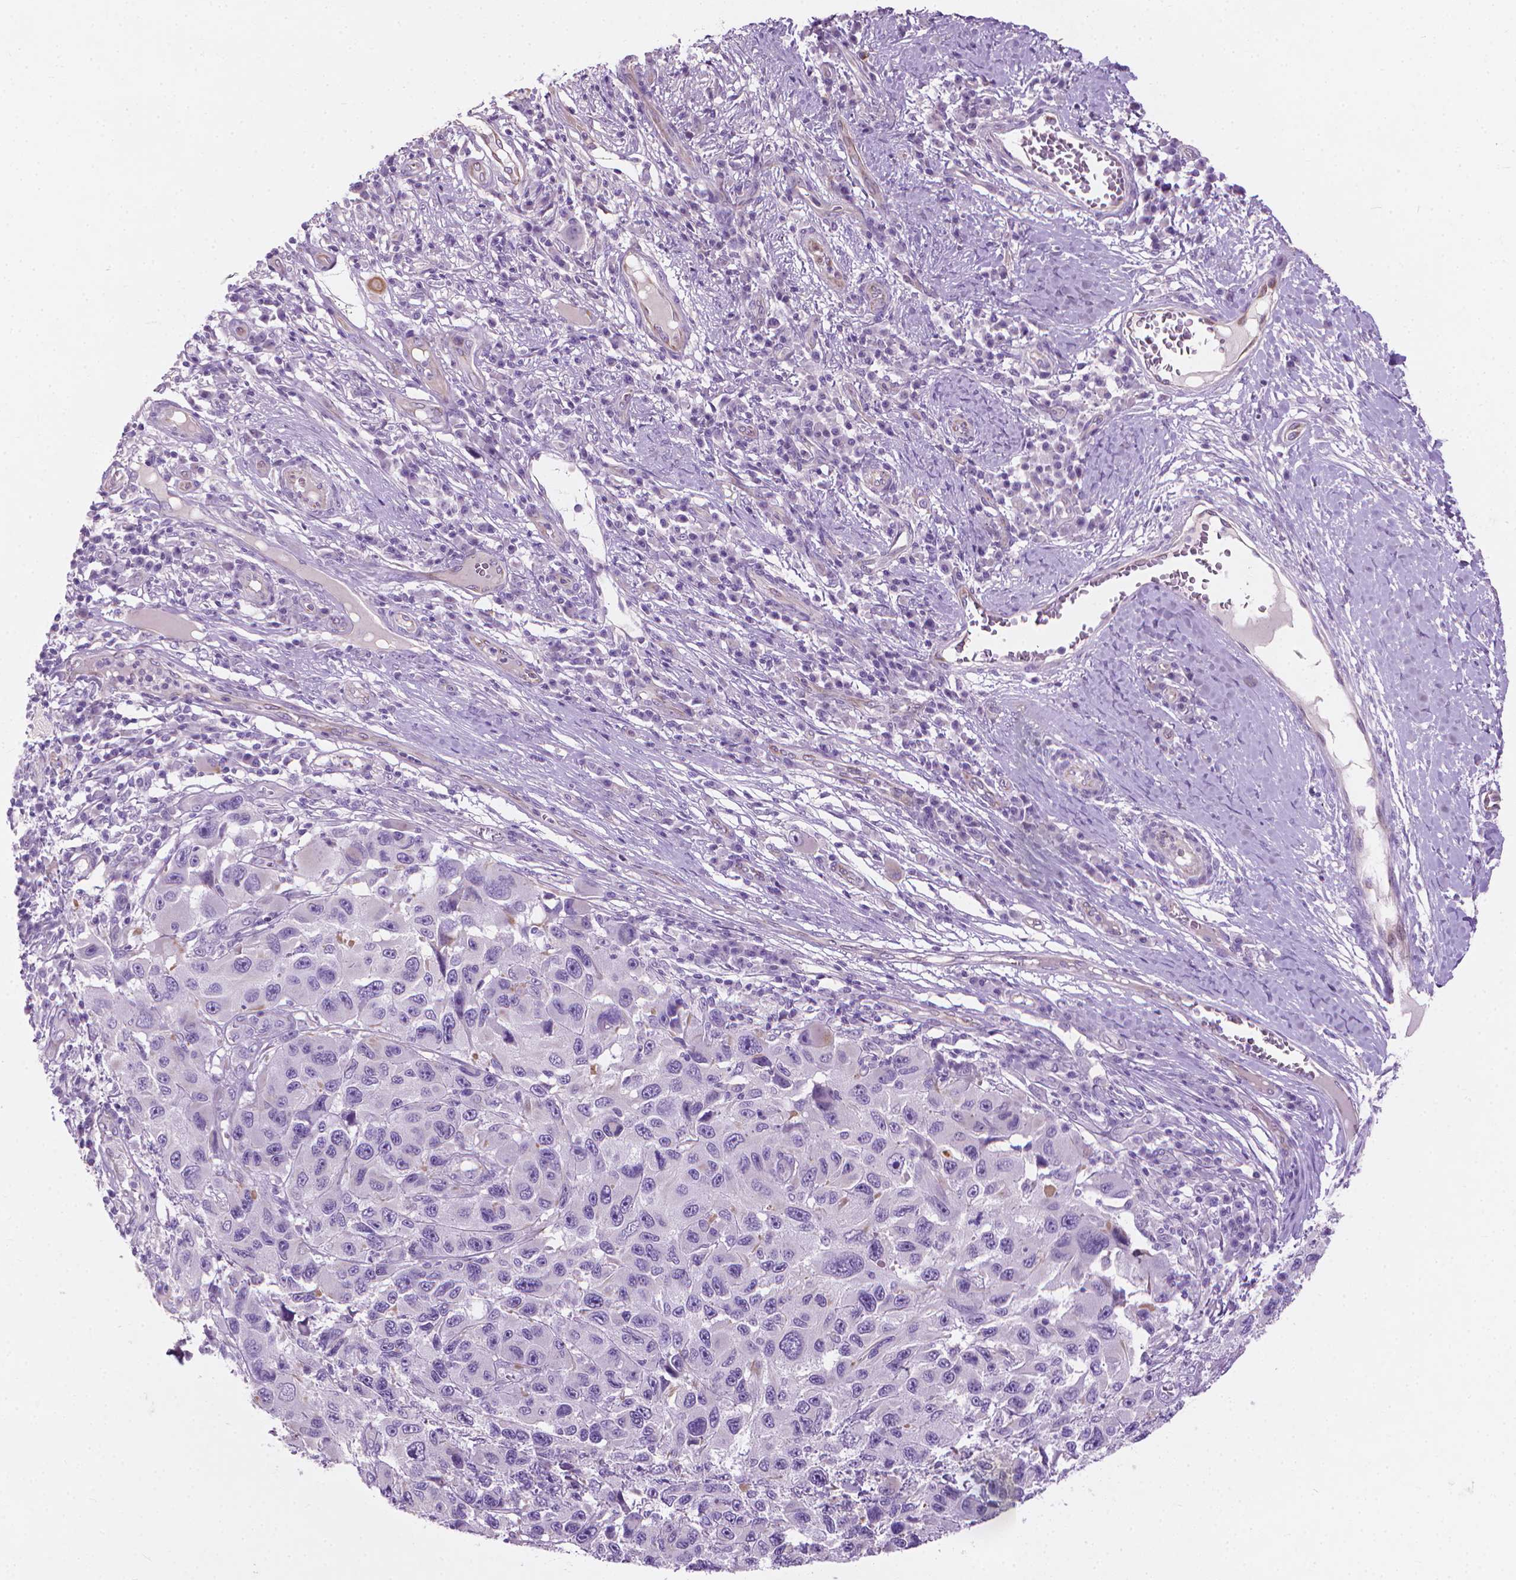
{"staining": {"intensity": "negative", "quantity": "none", "location": "none"}, "tissue": "melanoma", "cell_type": "Tumor cells", "image_type": "cancer", "snomed": [{"axis": "morphology", "description": "Malignant melanoma, NOS"}, {"axis": "topography", "description": "Skin"}], "caption": "IHC image of neoplastic tissue: human melanoma stained with DAB (3,3'-diaminobenzidine) displays no significant protein positivity in tumor cells.", "gene": "KRT73", "patient": {"sex": "male", "age": 53}}